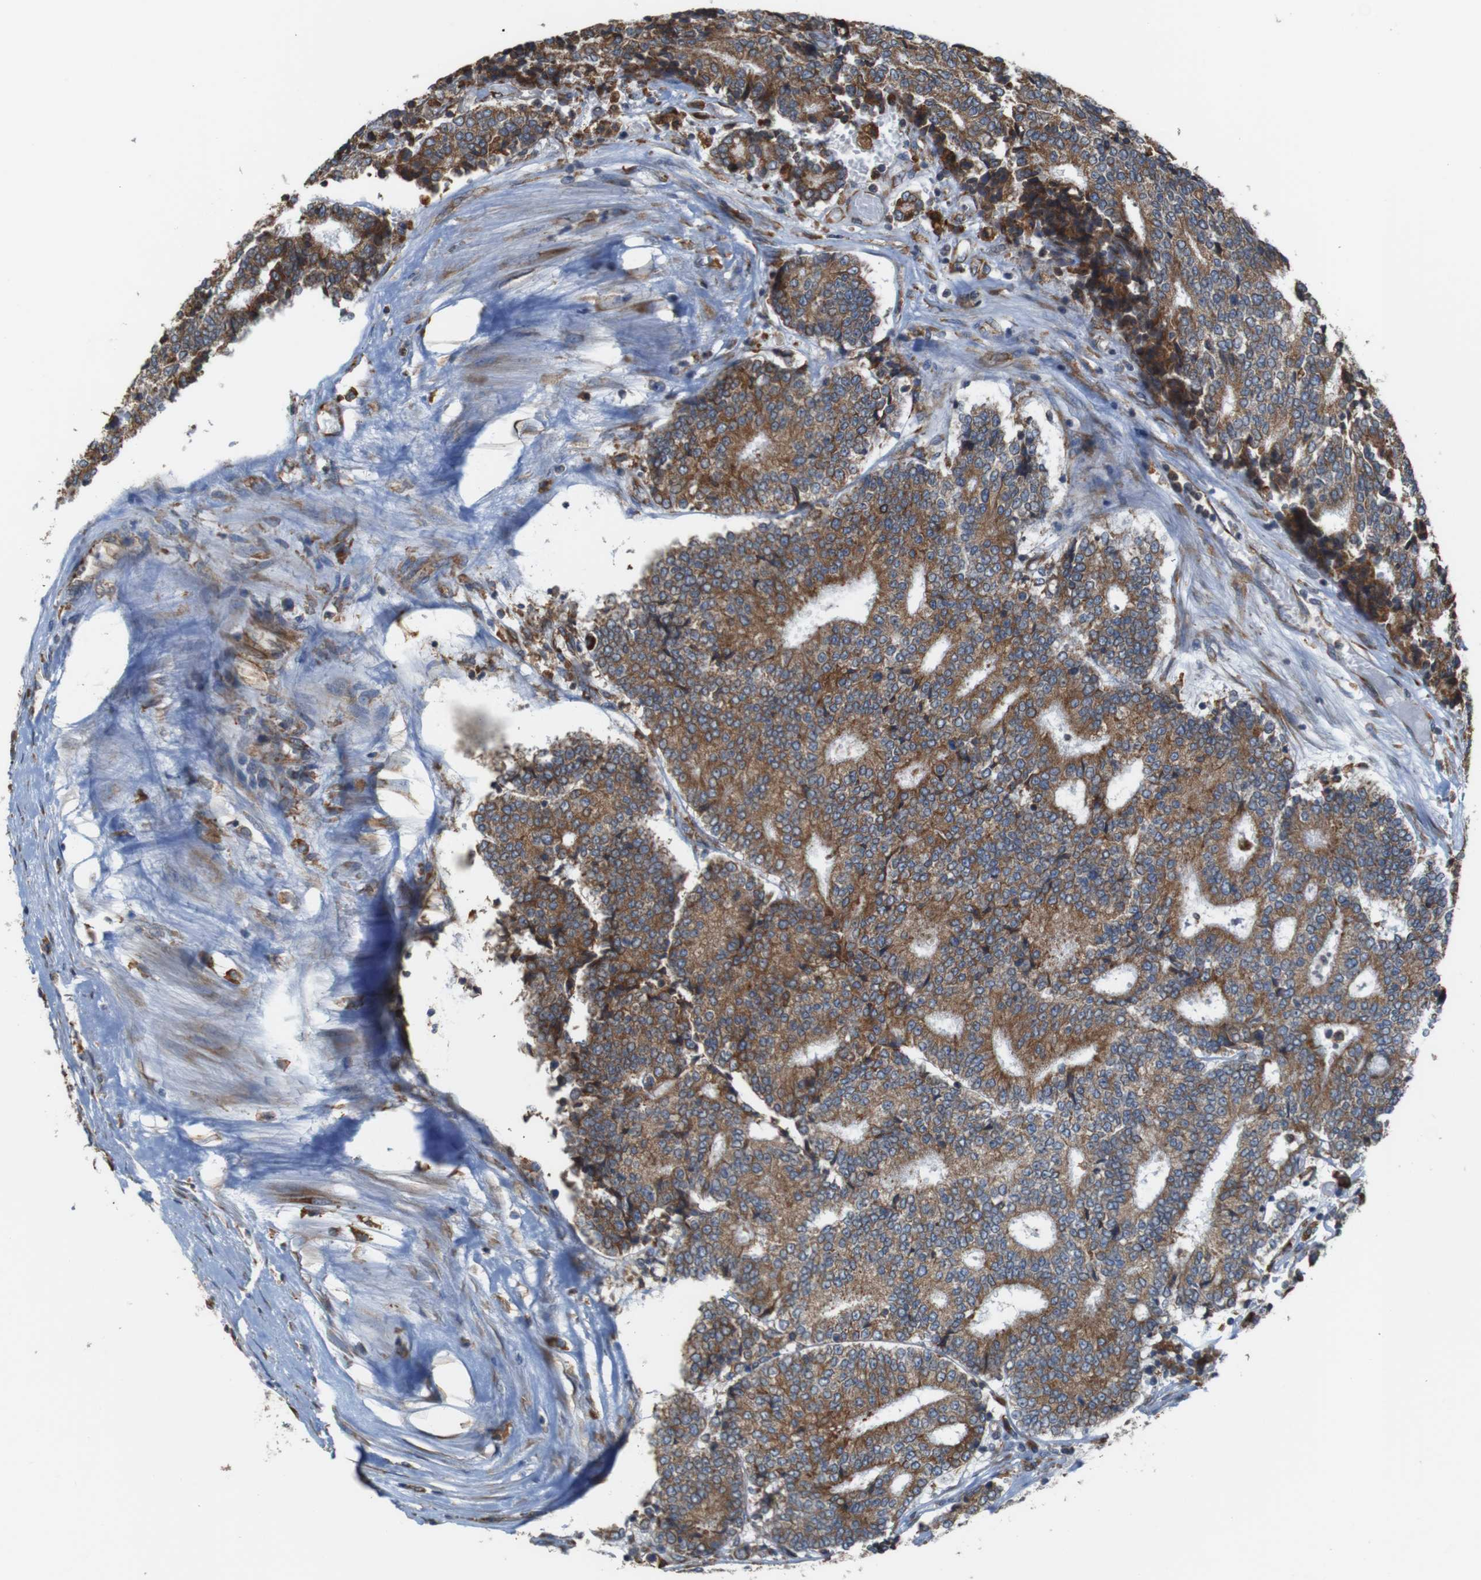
{"staining": {"intensity": "moderate", "quantity": ">75%", "location": "cytoplasmic/membranous"}, "tissue": "prostate cancer", "cell_type": "Tumor cells", "image_type": "cancer", "snomed": [{"axis": "morphology", "description": "Normal tissue, NOS"}, {"axis": "morphology", "description": "Adenocarcinoma, High grade"}, {"axis": "topography", "description": "Prostate"}, {"axis": "topography", "description": "Seminal veicle"}], "caption": "Tumor cells exhibit medium levels of moderate cytoplasmic/membranous expression in approximately >75% of cells in human high-grade adenocarcinoma (prostate). (DAB = brown stain, brightfield microscopy at high magnification).", "gene": "UGGT1", "patient": {"sex": "male", "age": 55}}